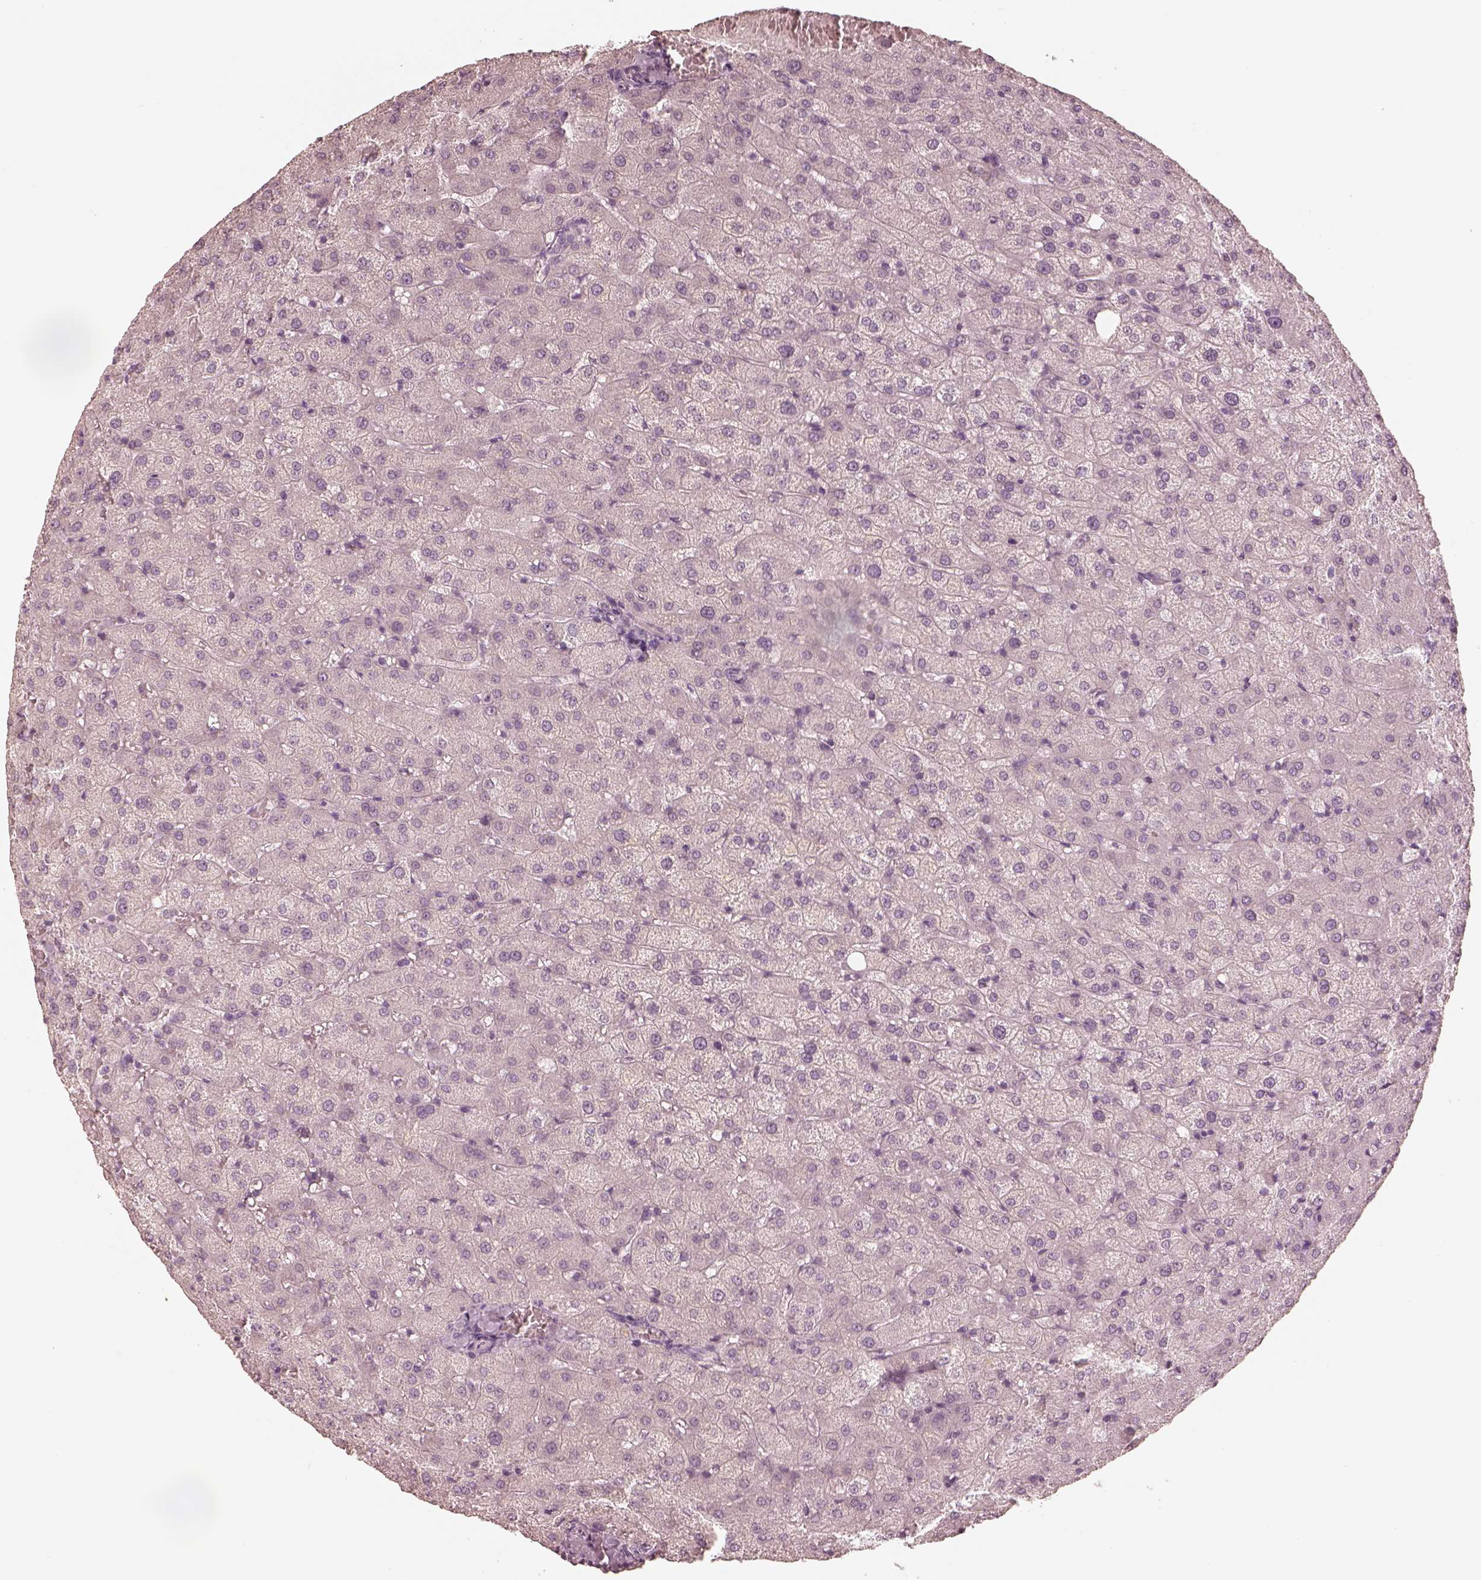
{"staining": {"intensity": "negative", "quantity": "none", "location": "none"}, "tissue": "liver", "cell_type": "Cholangiocytes", "image_type": "normal", "snomed": [{"axis": "morphology", "description": "Normal tissue, NOS"}, {"axis": "topography", "description": "Liver"}], "caption": "Immunohistochemical staining of unremarkable human liver exhibits no significant positivity in cholangiocytes.", "gene": "CALR3", "patient": {"sex": "female", "age": 50}}